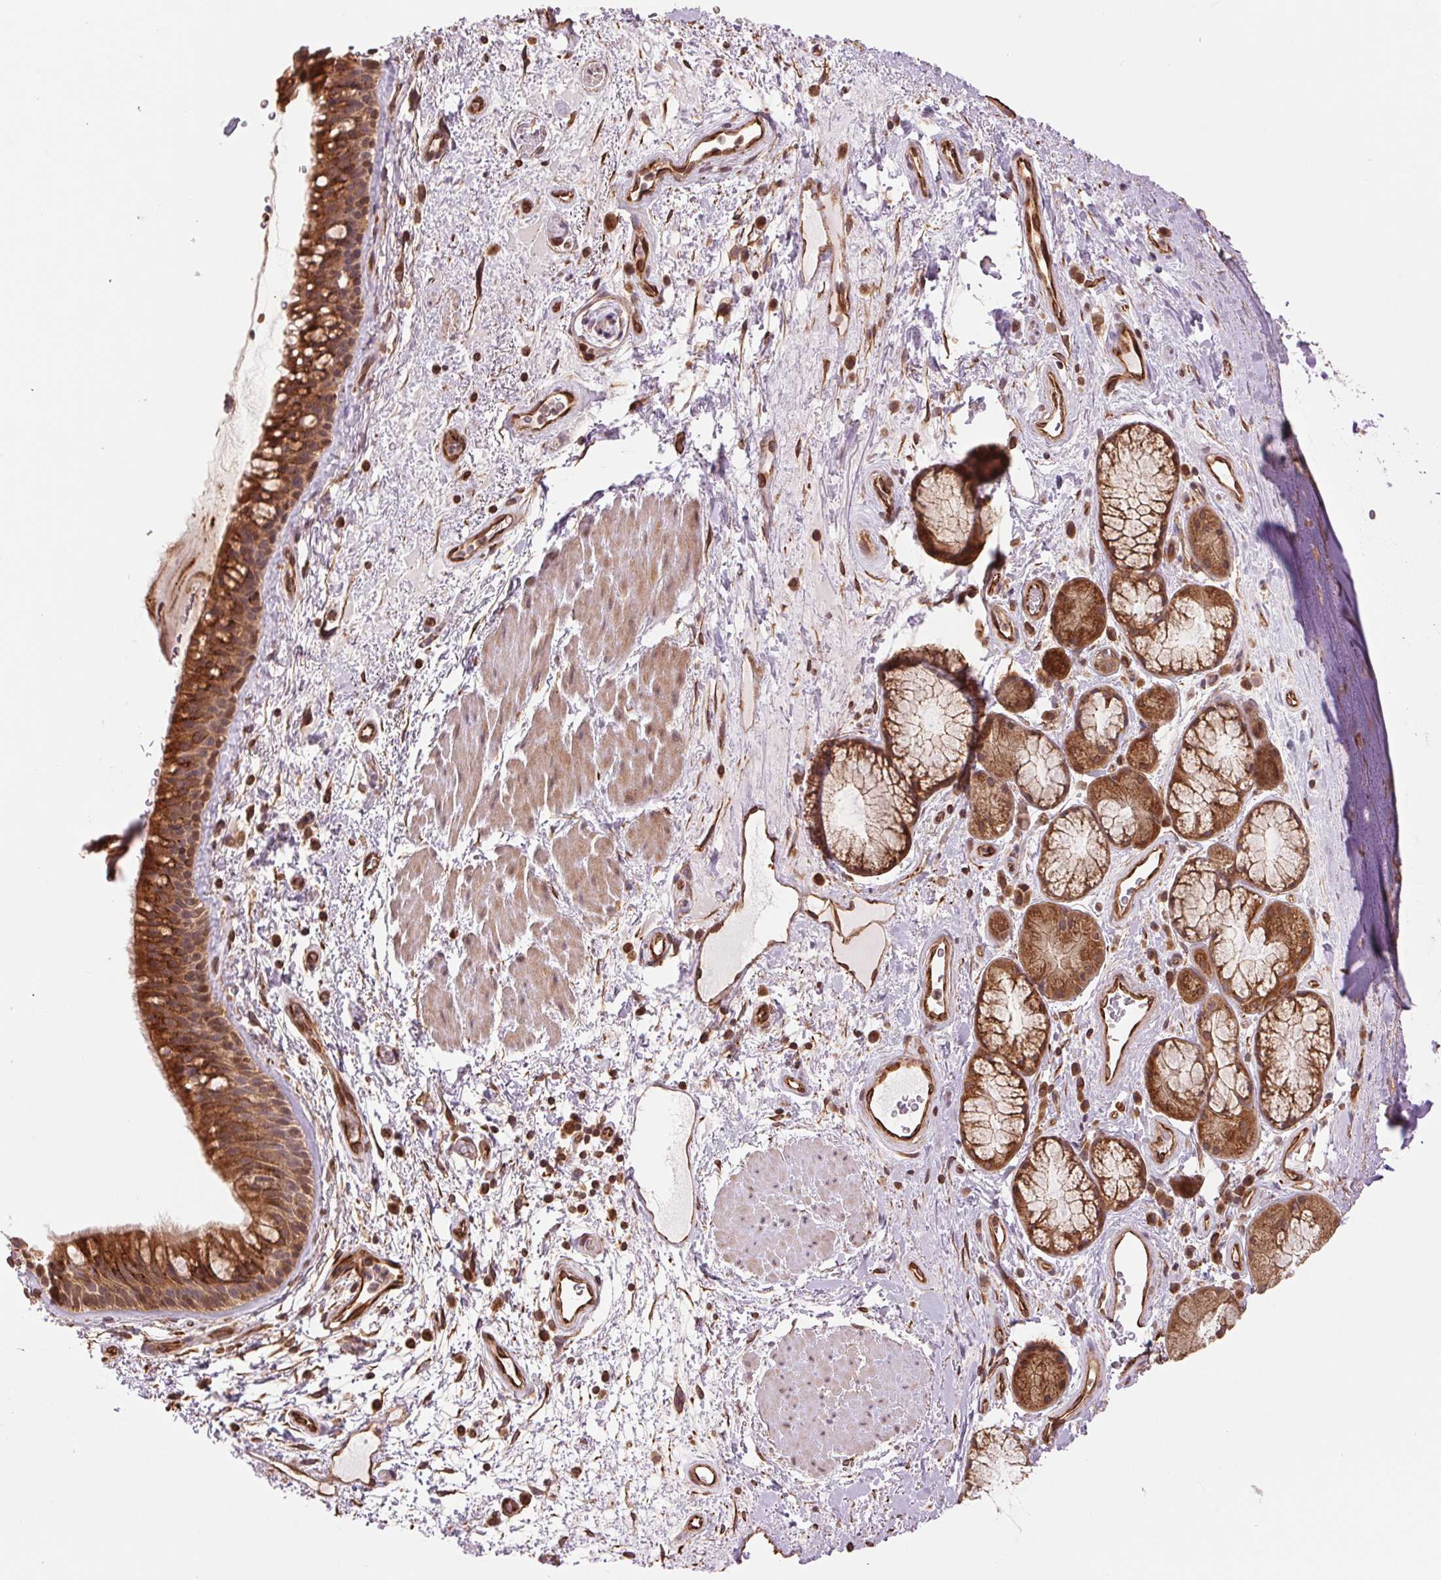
{"staining": {"intensity": "strong", "quantity": ">75%", "location": "cytoplasmic/membranous"}, "tissue": "bronchus", "cell_type": "Respiratory epithelial cells", "image_type": "normal", "snomed": [{"axis": "morphology", "description": "Normal tissue, NOS"}, {"axis": "topography", "description": "Bronchus"}], "caption": "Immunohistochemical staining of unremarkable bronchus exhibits strong cytoplasmic/membranous protein positivity in approximately >75% of respiratory epithelial cells. The staining is performed using DAB brown chromogen to label protein expression. The nuclei are counter-stained blue using hematoxylin.", "gene": "STARD7", "patient": {"sex": "male", "age": 48}}